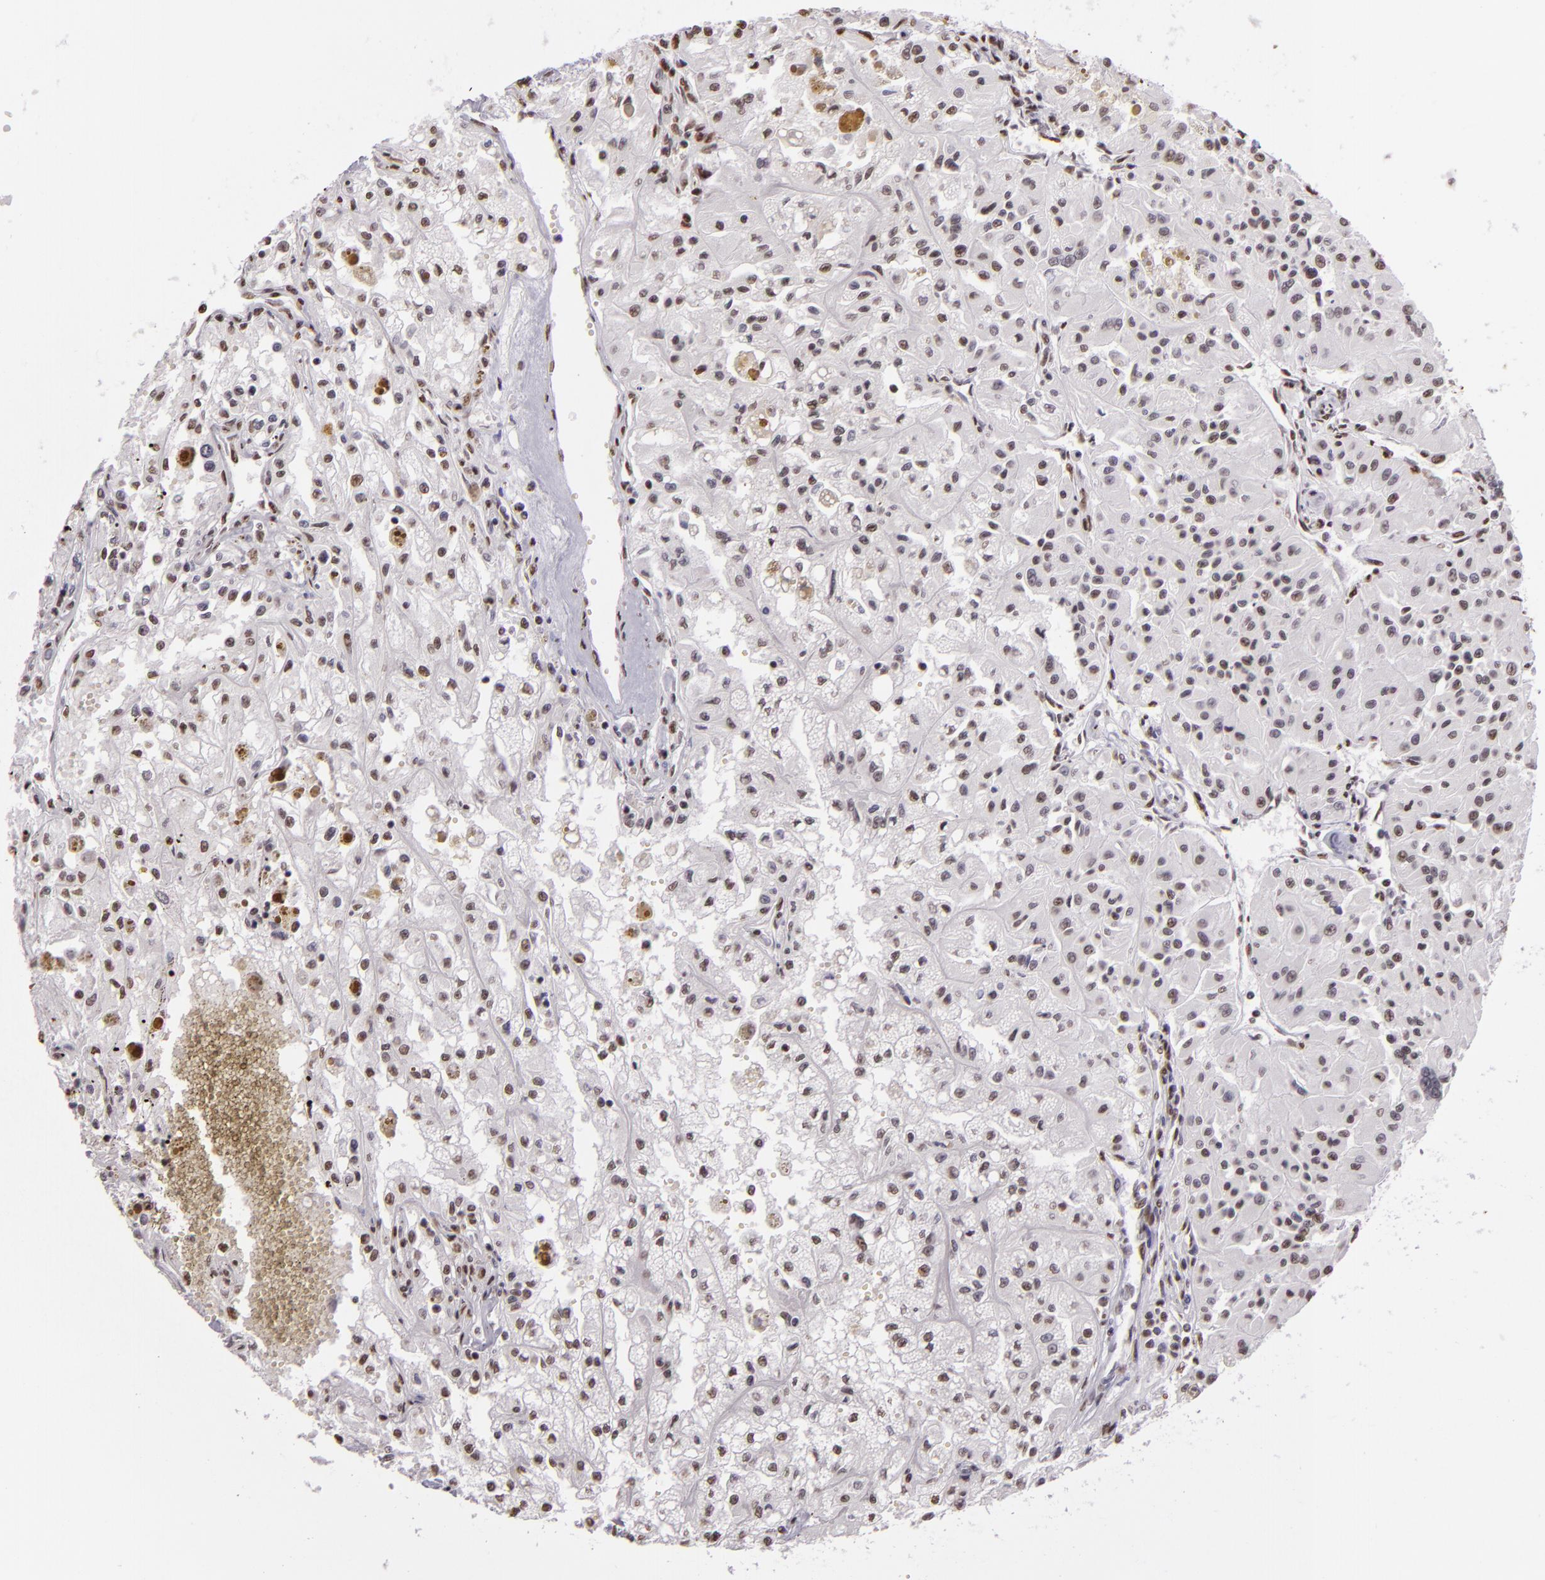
{"staining": {"intensity": "weak", "quantity": ">75%", "location": "nuclear"}, "tissue": "renal cancer", "cell_type": "Tumor cells", "image_type": "cancer", "snomed": [{"axis": "morphology", "description": "Adenocarcinoma, NOS"}, {"axis": "topography", "description": "Kidney"}], "caption": "This is a histology image of immunohistochemistry (IHC) staining of renal adenocarcinoma, which shows weak positivity in the nuclear of tumor cells.", "gene": "PAPOLA", "patient": {"sex": "male", "age": 78}}